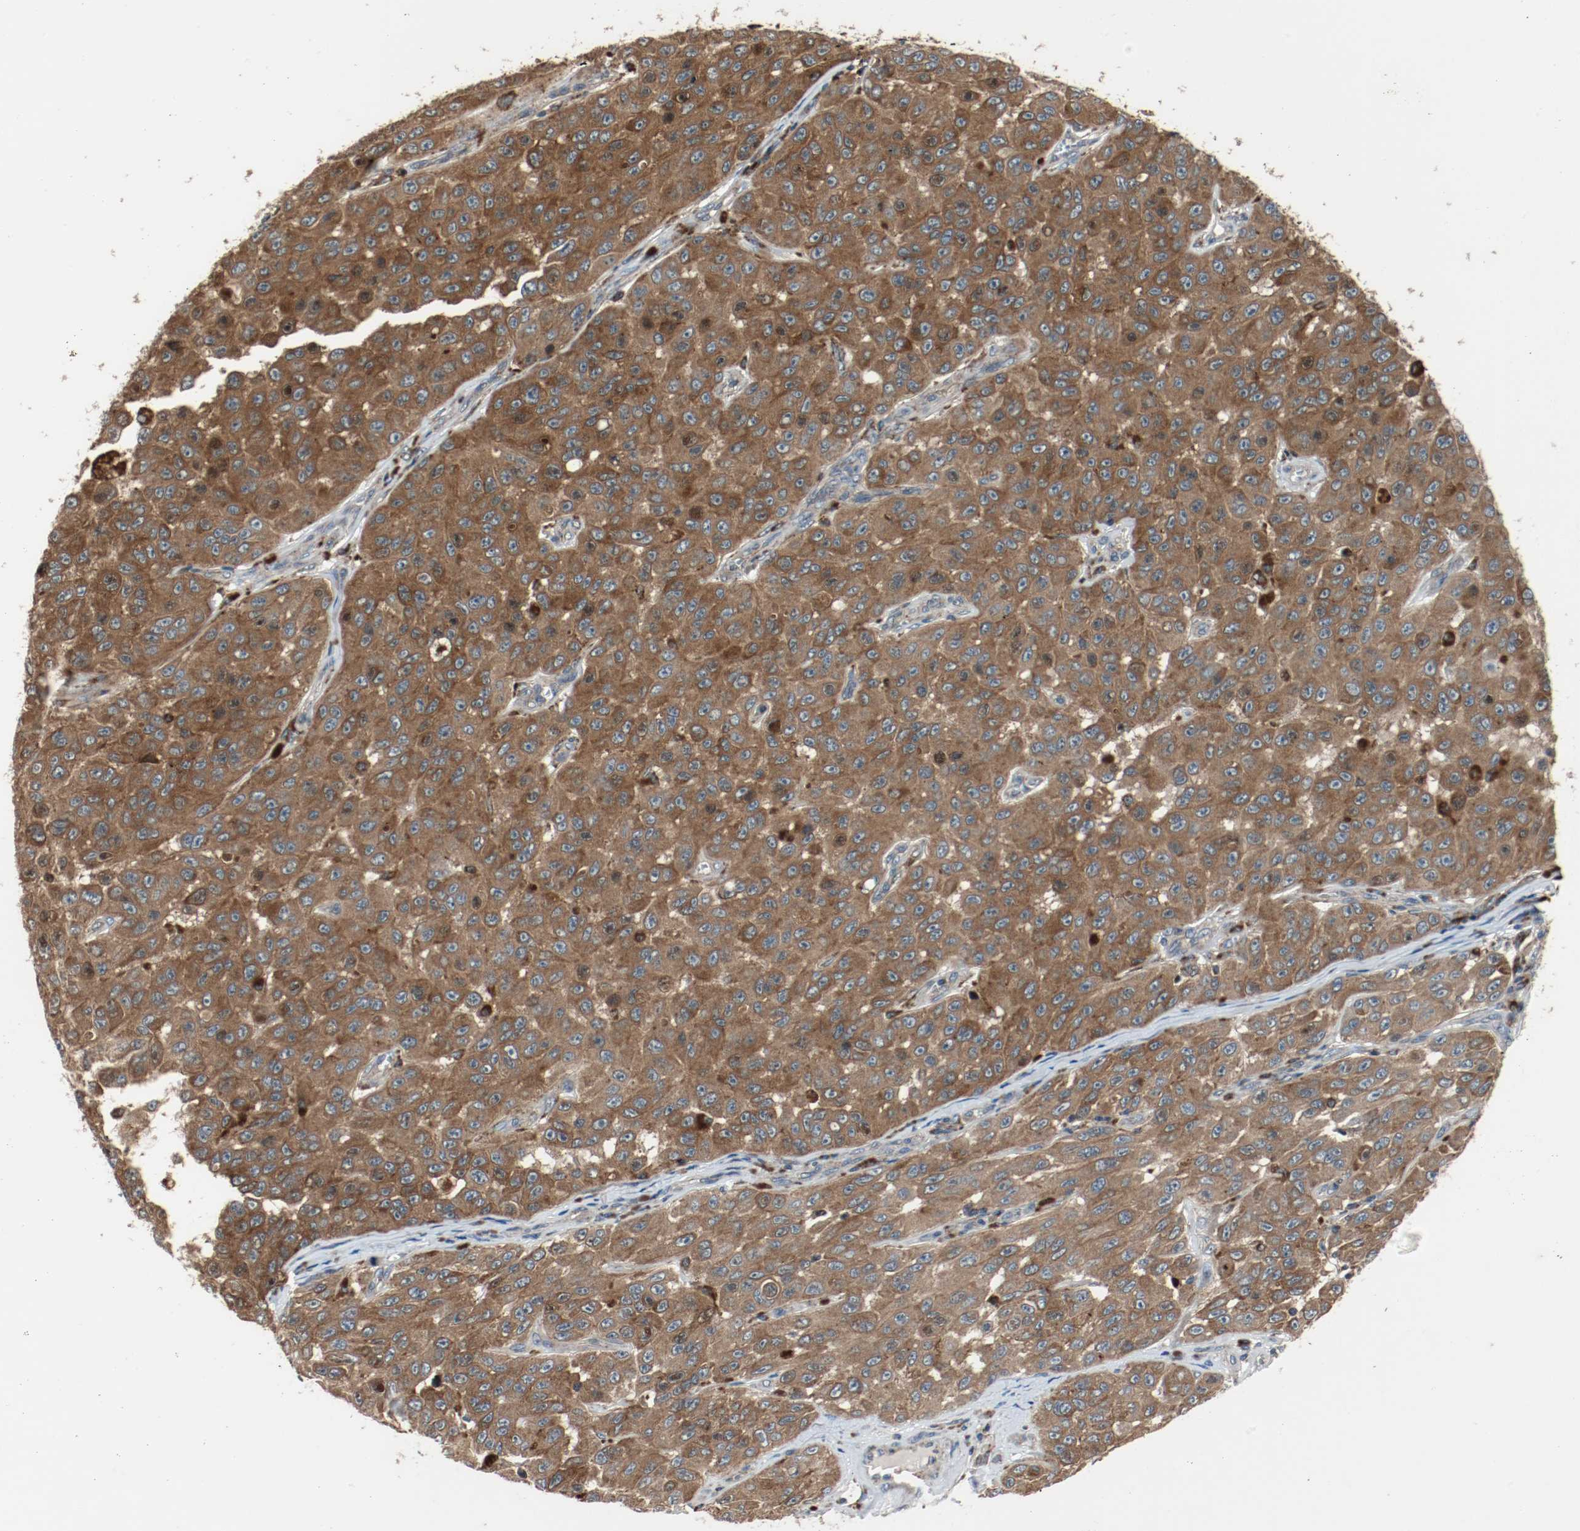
{"staining": {"intensity": "moderate", "quantity": ">75%", "location": "cytoplasmic/membranous"}, "tissue": "melanoma", "cell_type": "Tumor cells", "image_type": "cancer", "snomed": [{"axis": "morphology", "description": "Malignant melanoma, NOS"}, {"axis": "topography", "description": "Skin"}], "caption": "A micrograph showing moderate cytoplasmic/membranous expression in about >75% of tumor cells in malignant melanoma, as visualized by brown immunohistochemical staining.", "gene": "LAMP2", "patient": {"sex": "male", "age": 30}}